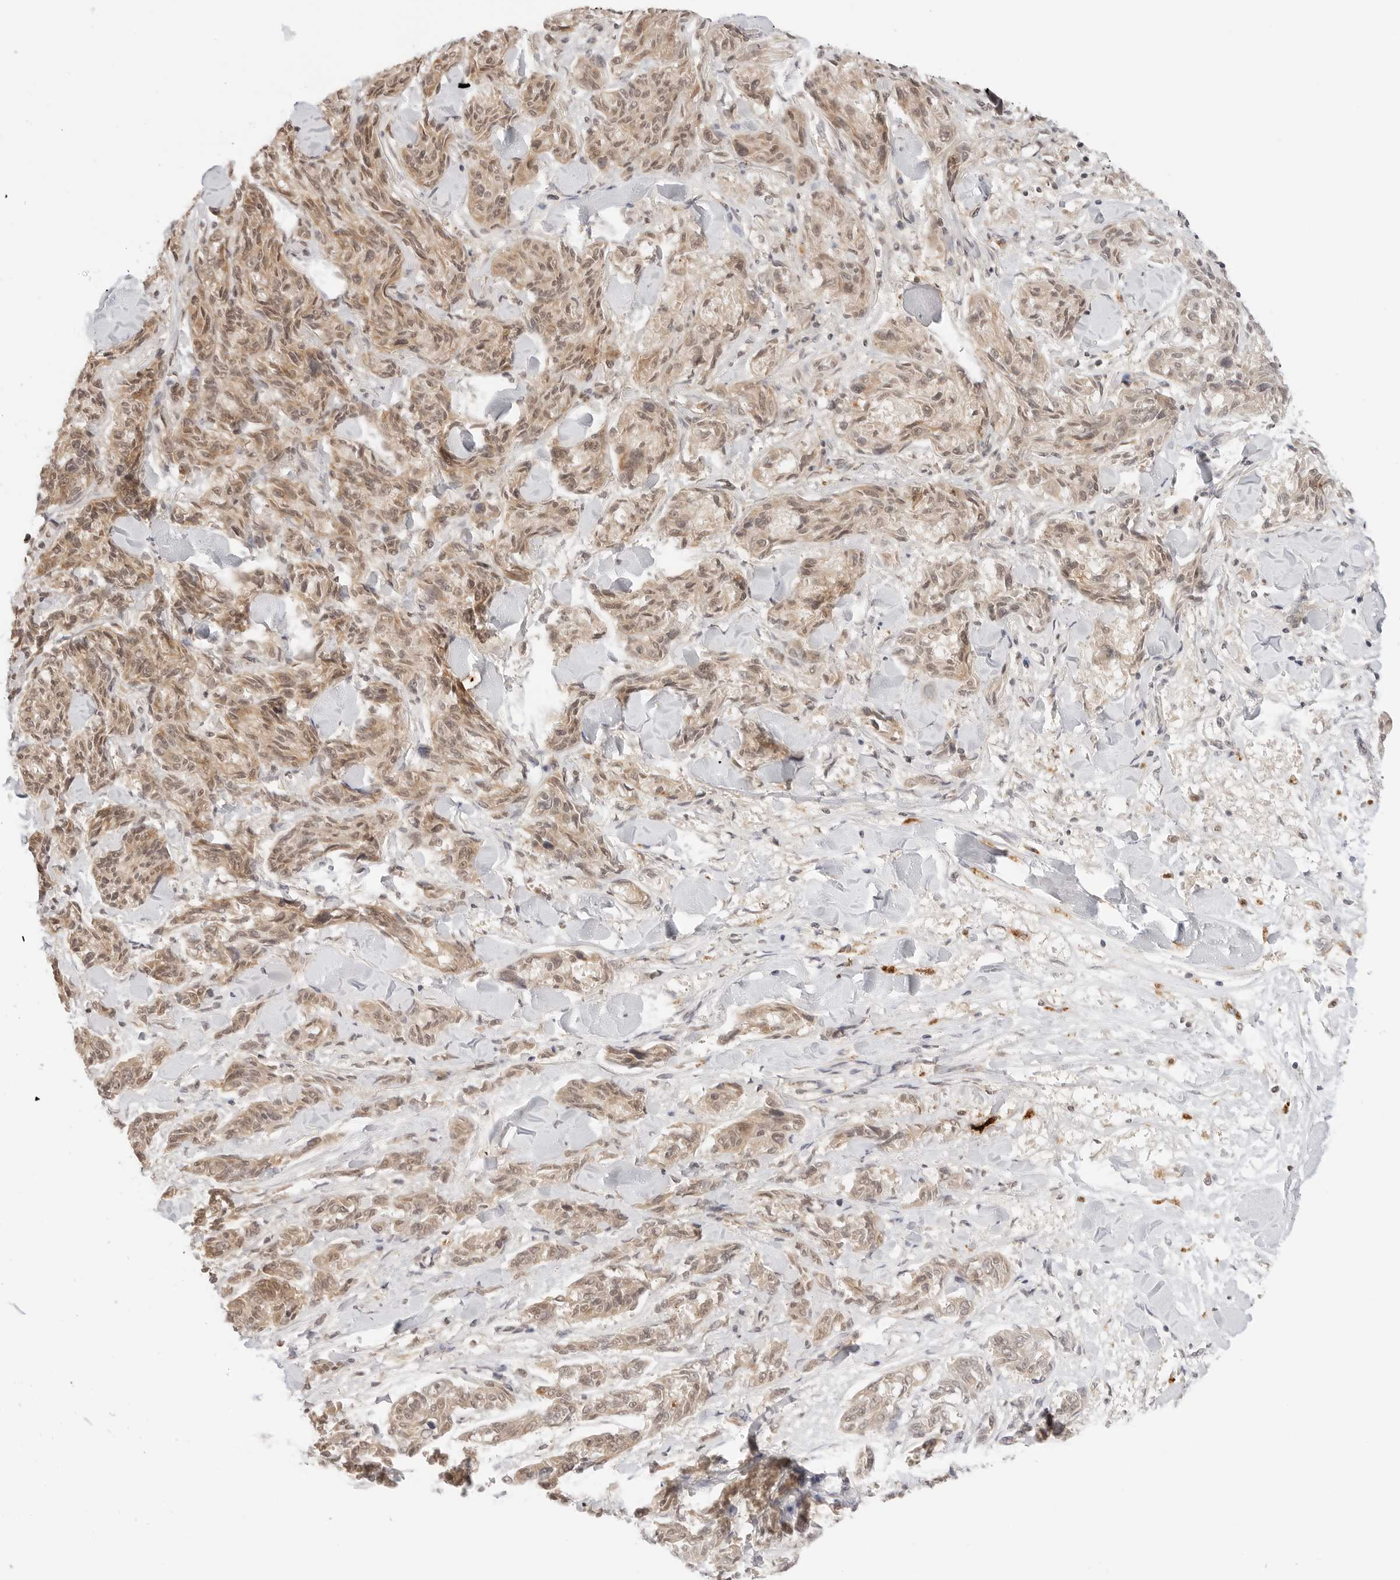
{"staining": {"intensity": "moderate", "quantity": ">75%", "location": "cytoplasmic/membranous,nuclear"}, "tissue": "melanoma", "cell_type": "Tumor cells", "image_type": "cancer", "snomed": [{"axis": "morphology", "description": "Malignant melanoma, NOS"}, {"axis": "topography", "description": "Skin"}], "caption": "Protein expression analysis of malignant melanoma shows moderate cytoplasmic/membranous and nuclear positivity in approximately >75% of tumor cells.", "gene": "GPR34", "patient": {"sex": "male", "age": 53}}